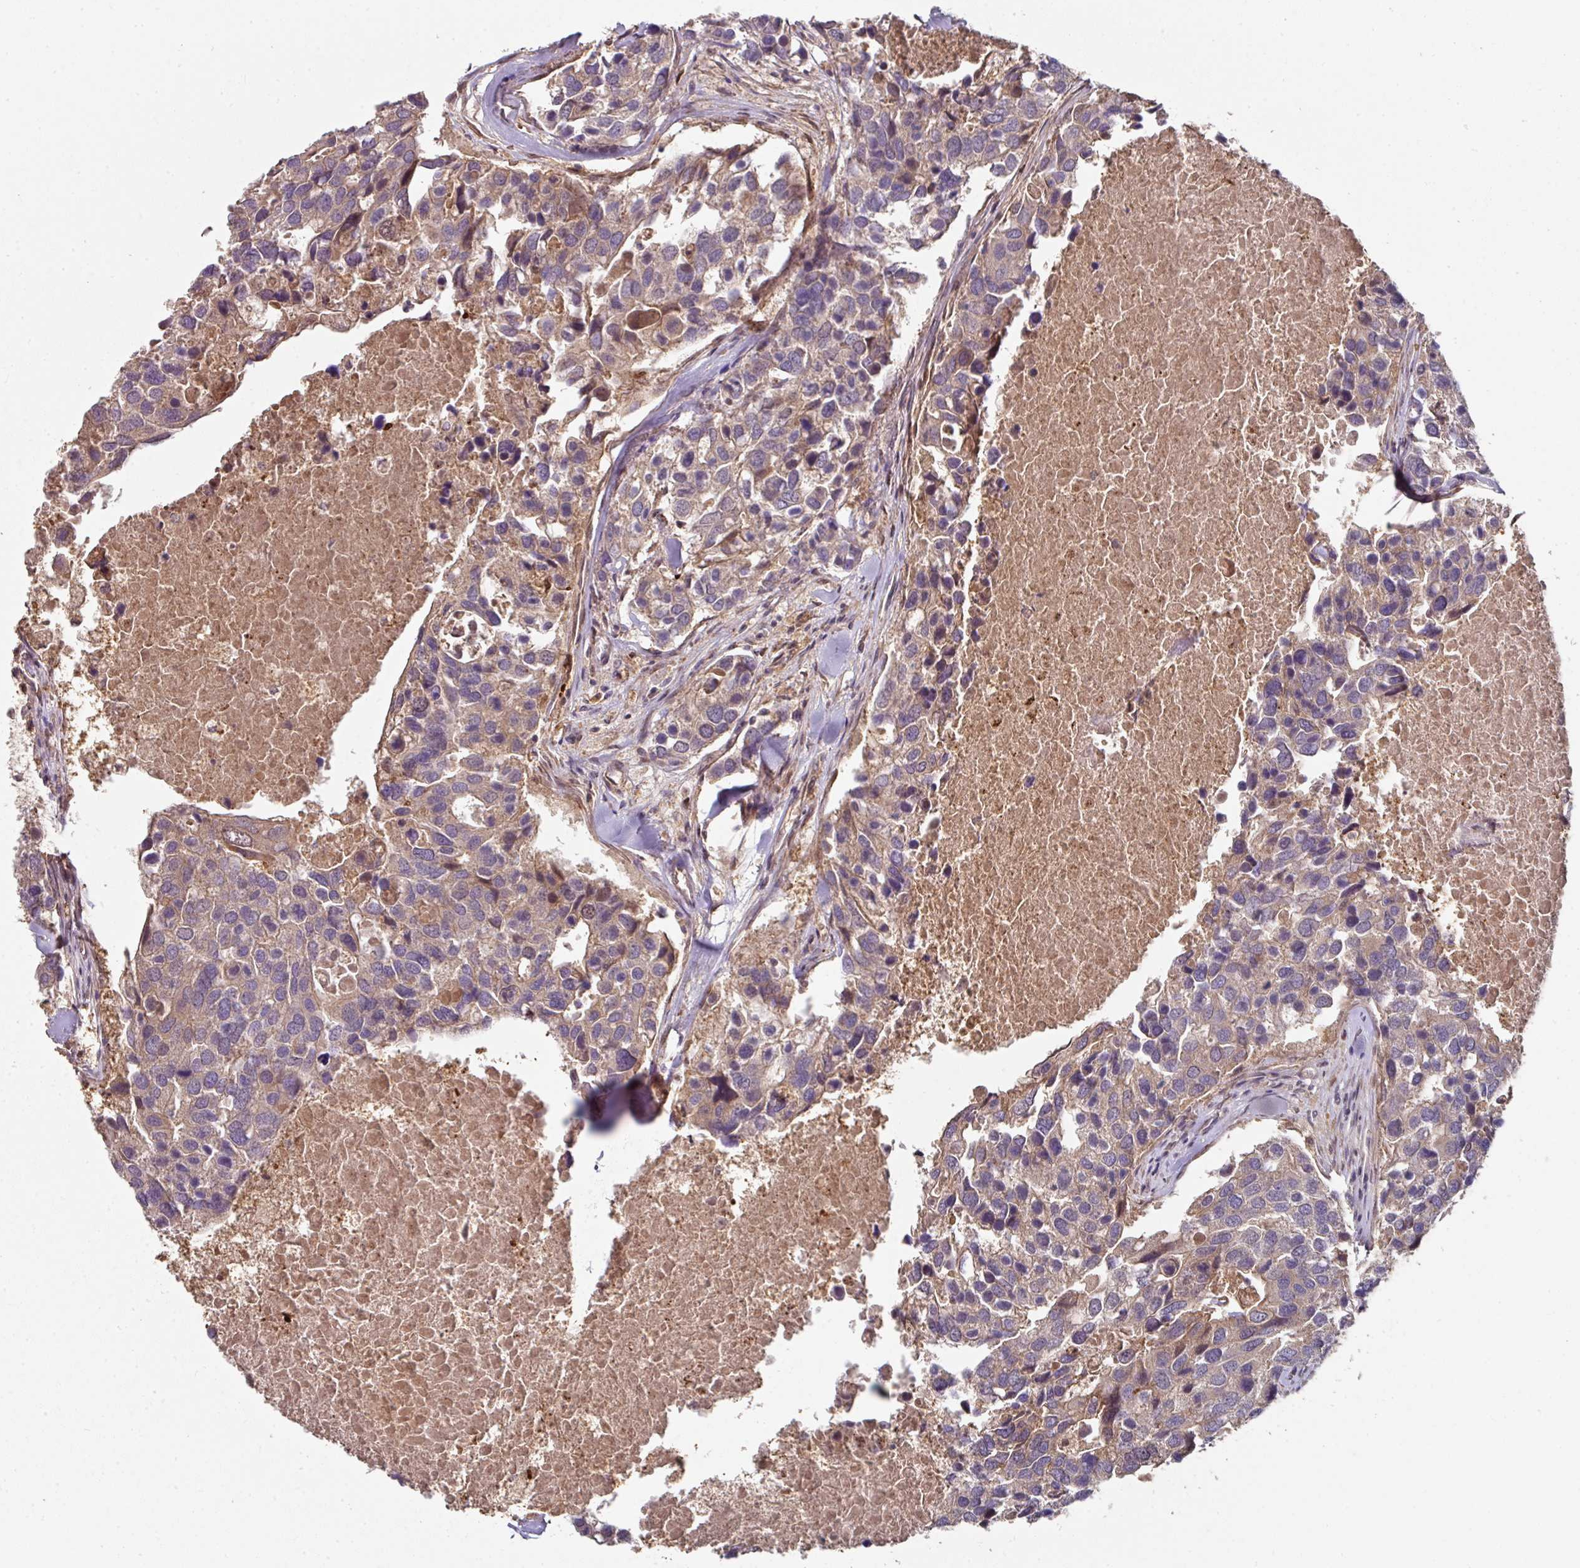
{"staining": {"intensity": "weak", "quantity": "<25%", "location": "cytoplasmic/membranous"}, "tissue": "breast cancer", "cell_type": "Tumor cells", "image_type": "cancer", "snomed": [{"axis": "morphology", "description": "Duct carcinoma"}, {"axis": "topography", "description": "Breast"}], "caption": "Invasive ductal carcinoma (breast) stained for a protein using IHC demonstrates no positivity tumor cells.", "gene": "C4orf48", "patient": {"sex": "female", "age": 83}}